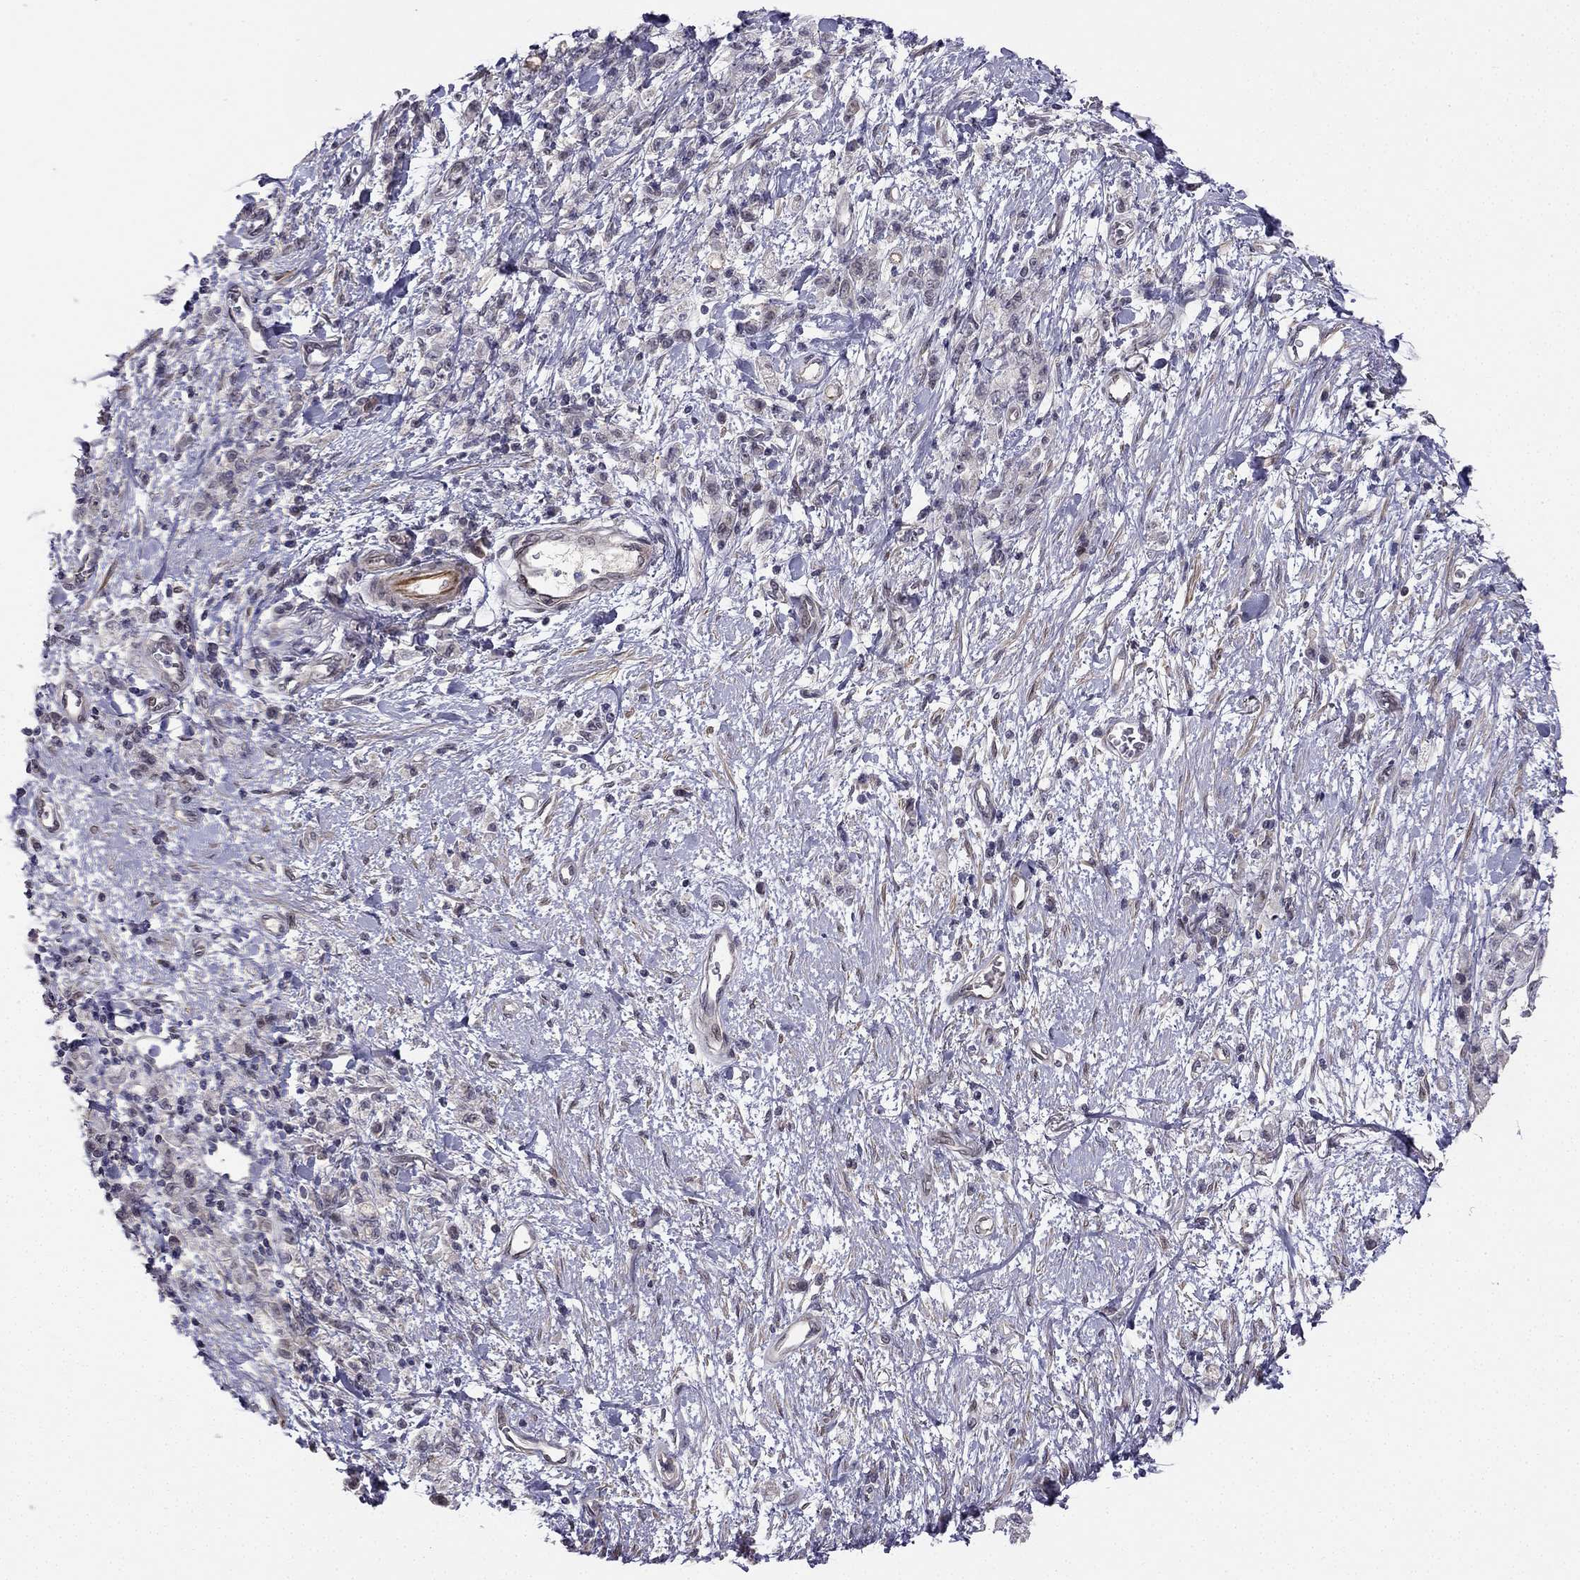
{"staining": {"intensity": "negative", "quantity": "none", "location": "none"}, "tissue": "stomach cancer", "cell_type": "Tumor cells", "image_type": "cancer", "snomed": [{"axis": "morphology", "description": "Adenocarcinoma, NOS"}, {"axis": "topography", "description": "Stomach"}], "caption": "A photomicrograph of human stomach adenocarcinoma is negative for staining in tumor cells.", "gene": "CHST8", "patient": {"sex": "male", "age": 77}}